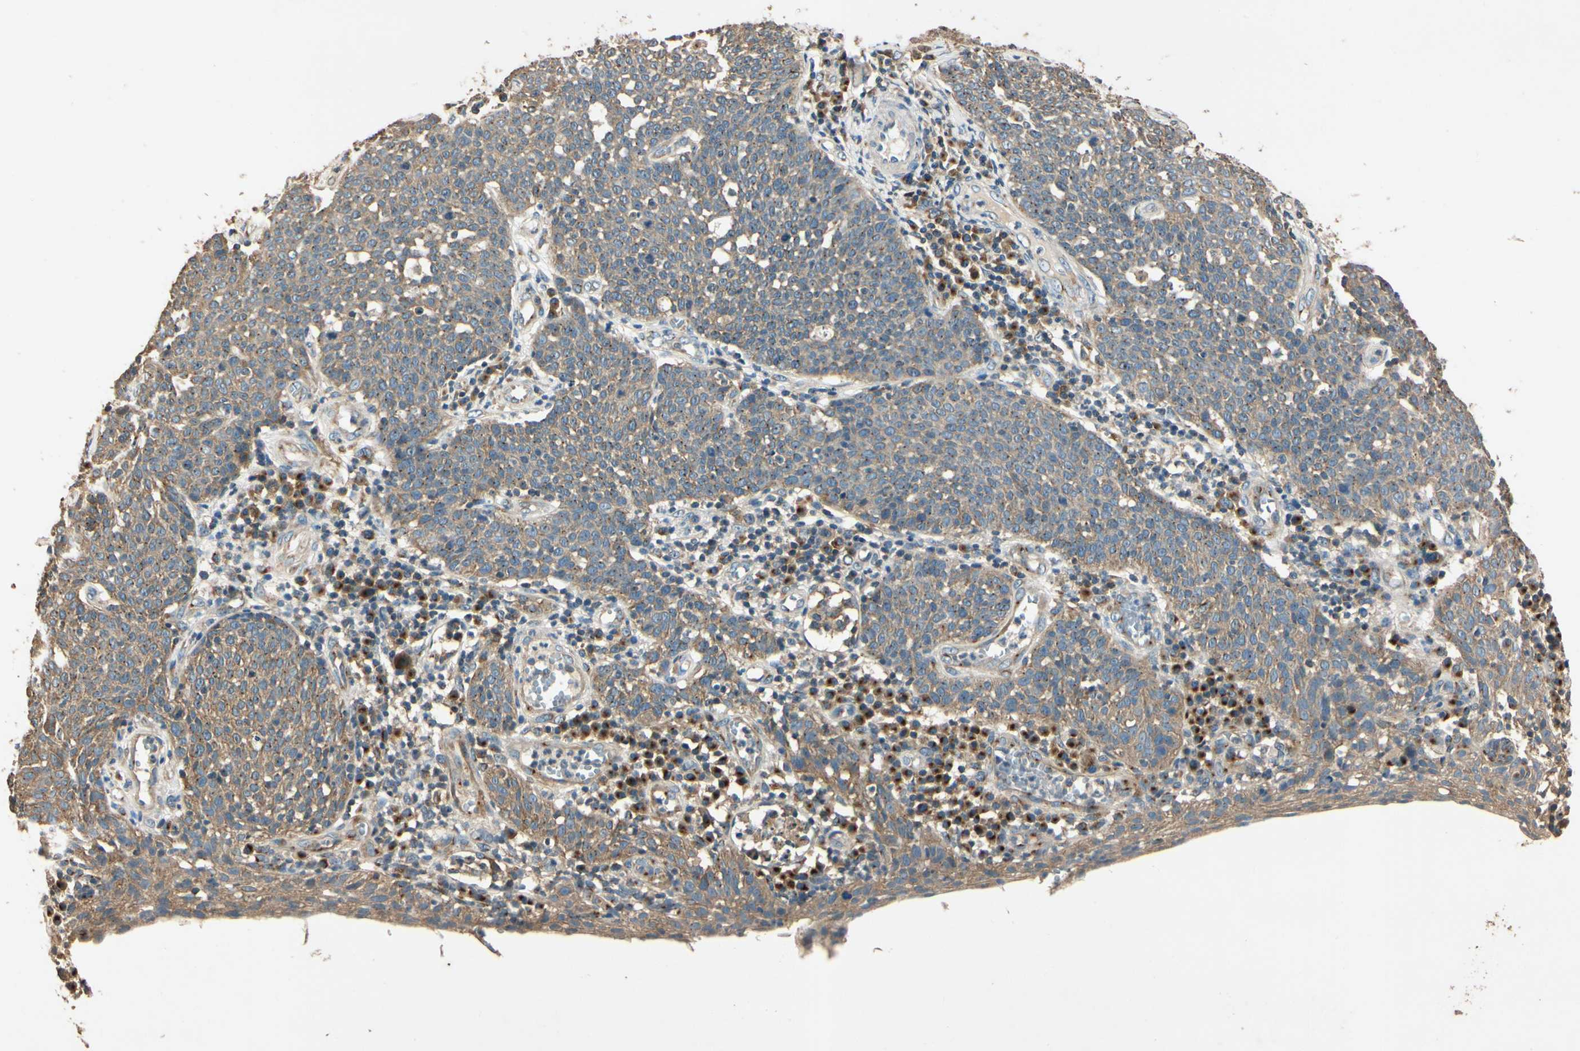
{"staining": {"intensity": "moderate", "quantity": ">75%", "location": "cytoplasmic/membranous"}, "tissue": "cervical cancer", "cell_type": "Tumor cells", "image_type": "cancer", "snomed": [{"axis": "morphology", "description": "Squamous cell carcinoma, NOS"}, {"axis": "topography", "description": "Cervix"}], "caption": "High-power microscopy captured an immunohistochemistry photomicrograph of cervical cancer (squamous cell carcinoma), revealing moderate cytoplasmic/membranous positivity in approximately >75% of tumor cells. (DAB = brown stain, brightfield microscopy at high magnification).", "gene": "AKAP9", "patient": {"sex": "female", "age": 34}}